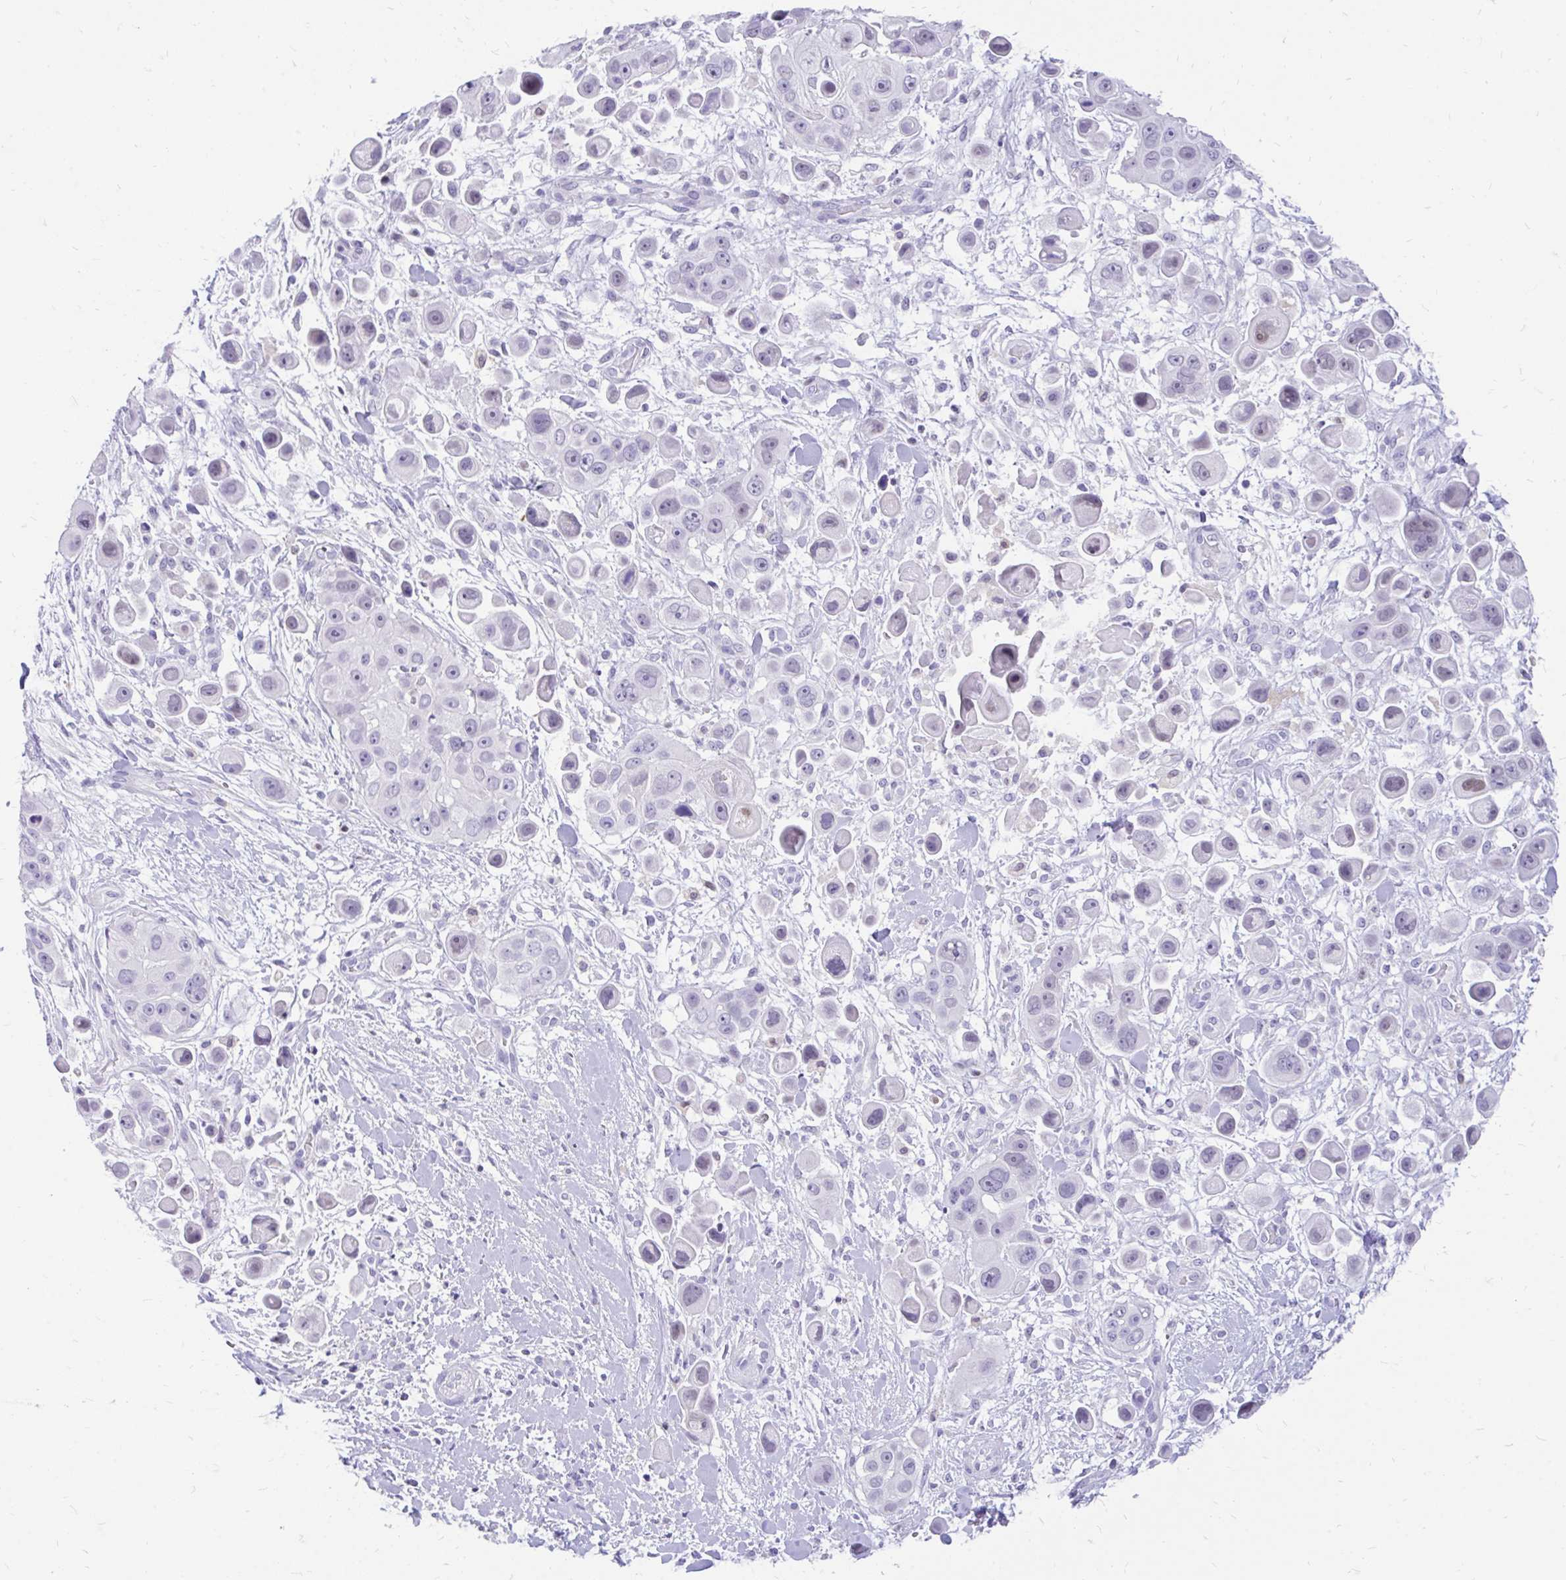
{"staining": {"intensity": "negative", "quantity": "none", "location": "none"}, "tissue": "skin cancer", "cell_type": "Tumor cells", "image_type": "cancer", "snomed": [{"axis": "morphology", "description": "Squamous cell carcinoma, NOS"}, {"axis": "topography", "description": "Skin"}], "caption": "Tumor cells show no significant expression in squamous cell carcinoma (skin).", "gene": "GLB1L2", "patient": {"sex": "male", "age": 67}}